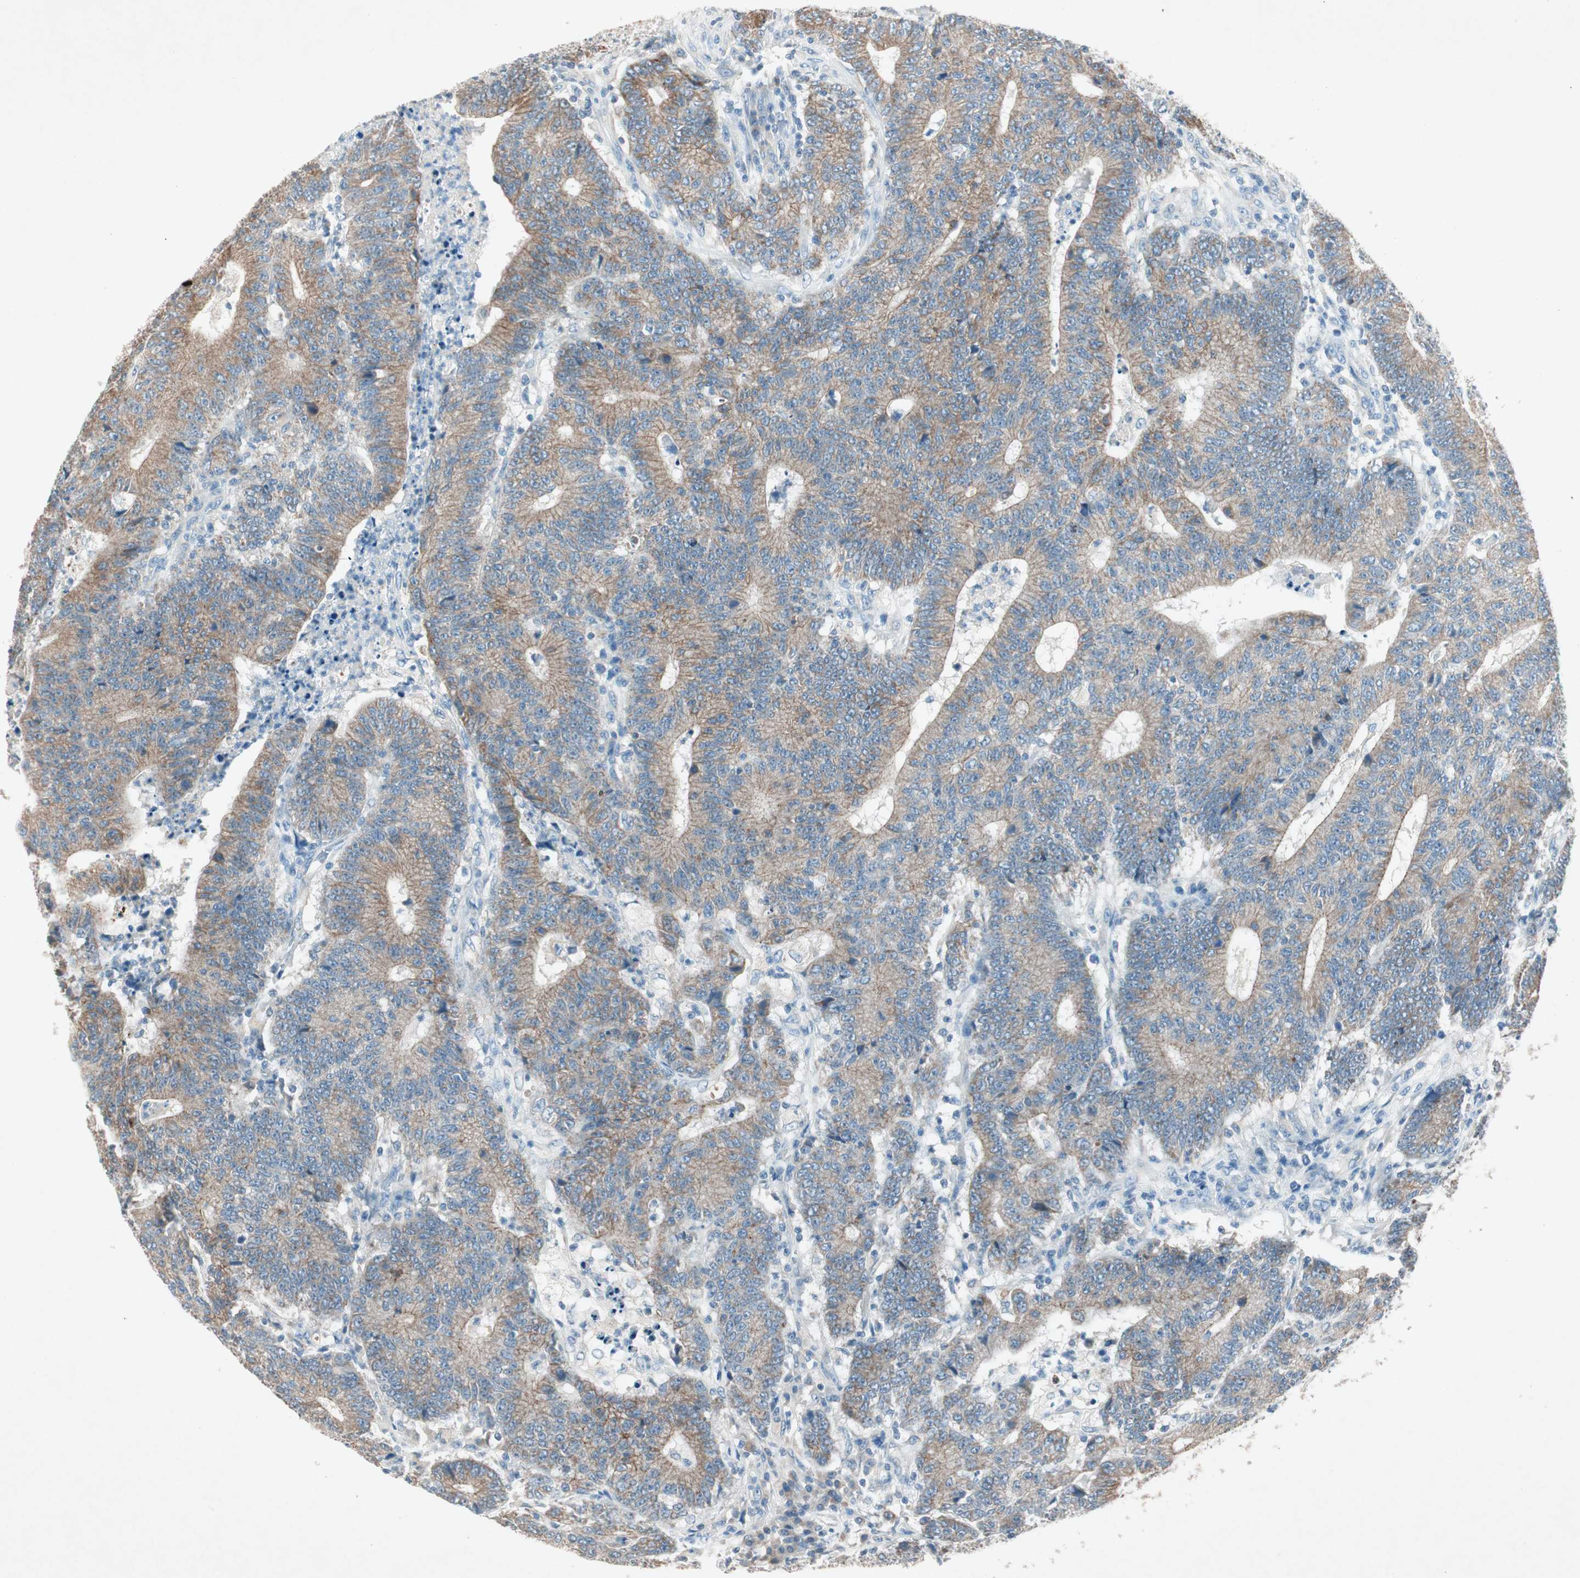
{"staining": {"intensity": "moderate", "quantity": ">75%", "location": "cytoplasmic/membranous"}, "tissue": "colorectal cancer", "cell_type": "Tumor cells", "image_type": "cancer", "snomed": [{"axis": "morphology", "description": "Normal tissue, NOS"}, {"axis": "morphology", "description": "Adenocarcinoma, NOS"}, {"axis": "topography", "description": "Colon"}], "caption": "Moderate cytoplasmic/membranous expression for a protein is identified in approximately >75% of tumor cells of colorectal cancer using IHC.", "gene": "NKAIN1", "patient": {"sex": "female", "age": 75}}